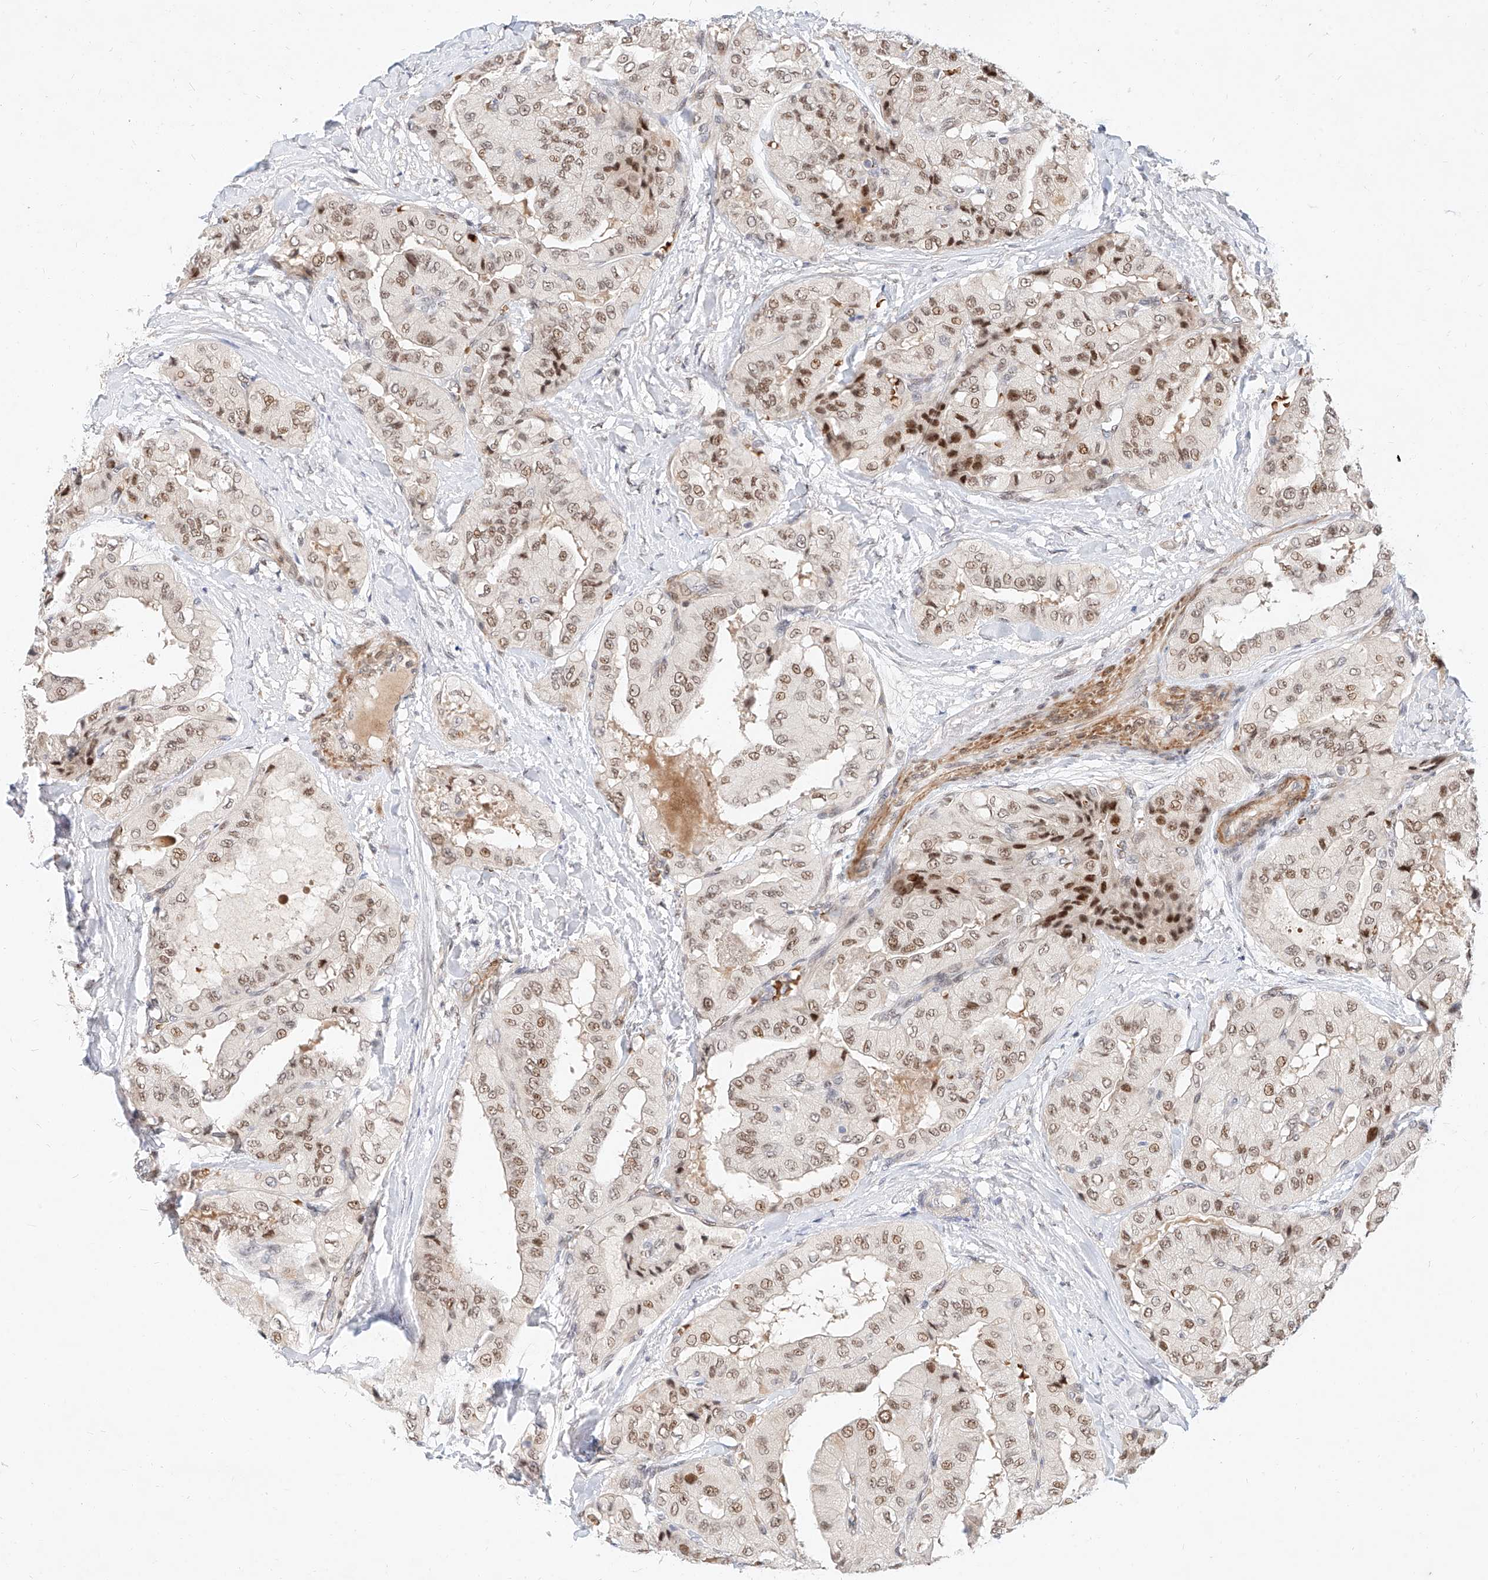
{"staining": {"intensity": "moderate", "quantity": ">75%", "location": "nuclear"}, "tissue": "thyroid cancer", "cell_type": "Tumor cells", "image_type": "cancer", "snomed": [{"axis": "morphology", "description": "Papillary adenocarcinoma, NOS"}, {"axis": "topography", "description": "Thyroid gland"}], "caption": "The photomicrograph reveals staining of thyroid papillary adenocarcinoma, revealing moderate nuclear protein expression (brown color) within tumor cells. Using DAB (brown) and hematoxylin (blue) stains, captured at high magnification using brightfield microscopy.", "gene": "CBX8", "patient": {"sex": "female", "age": 59}}